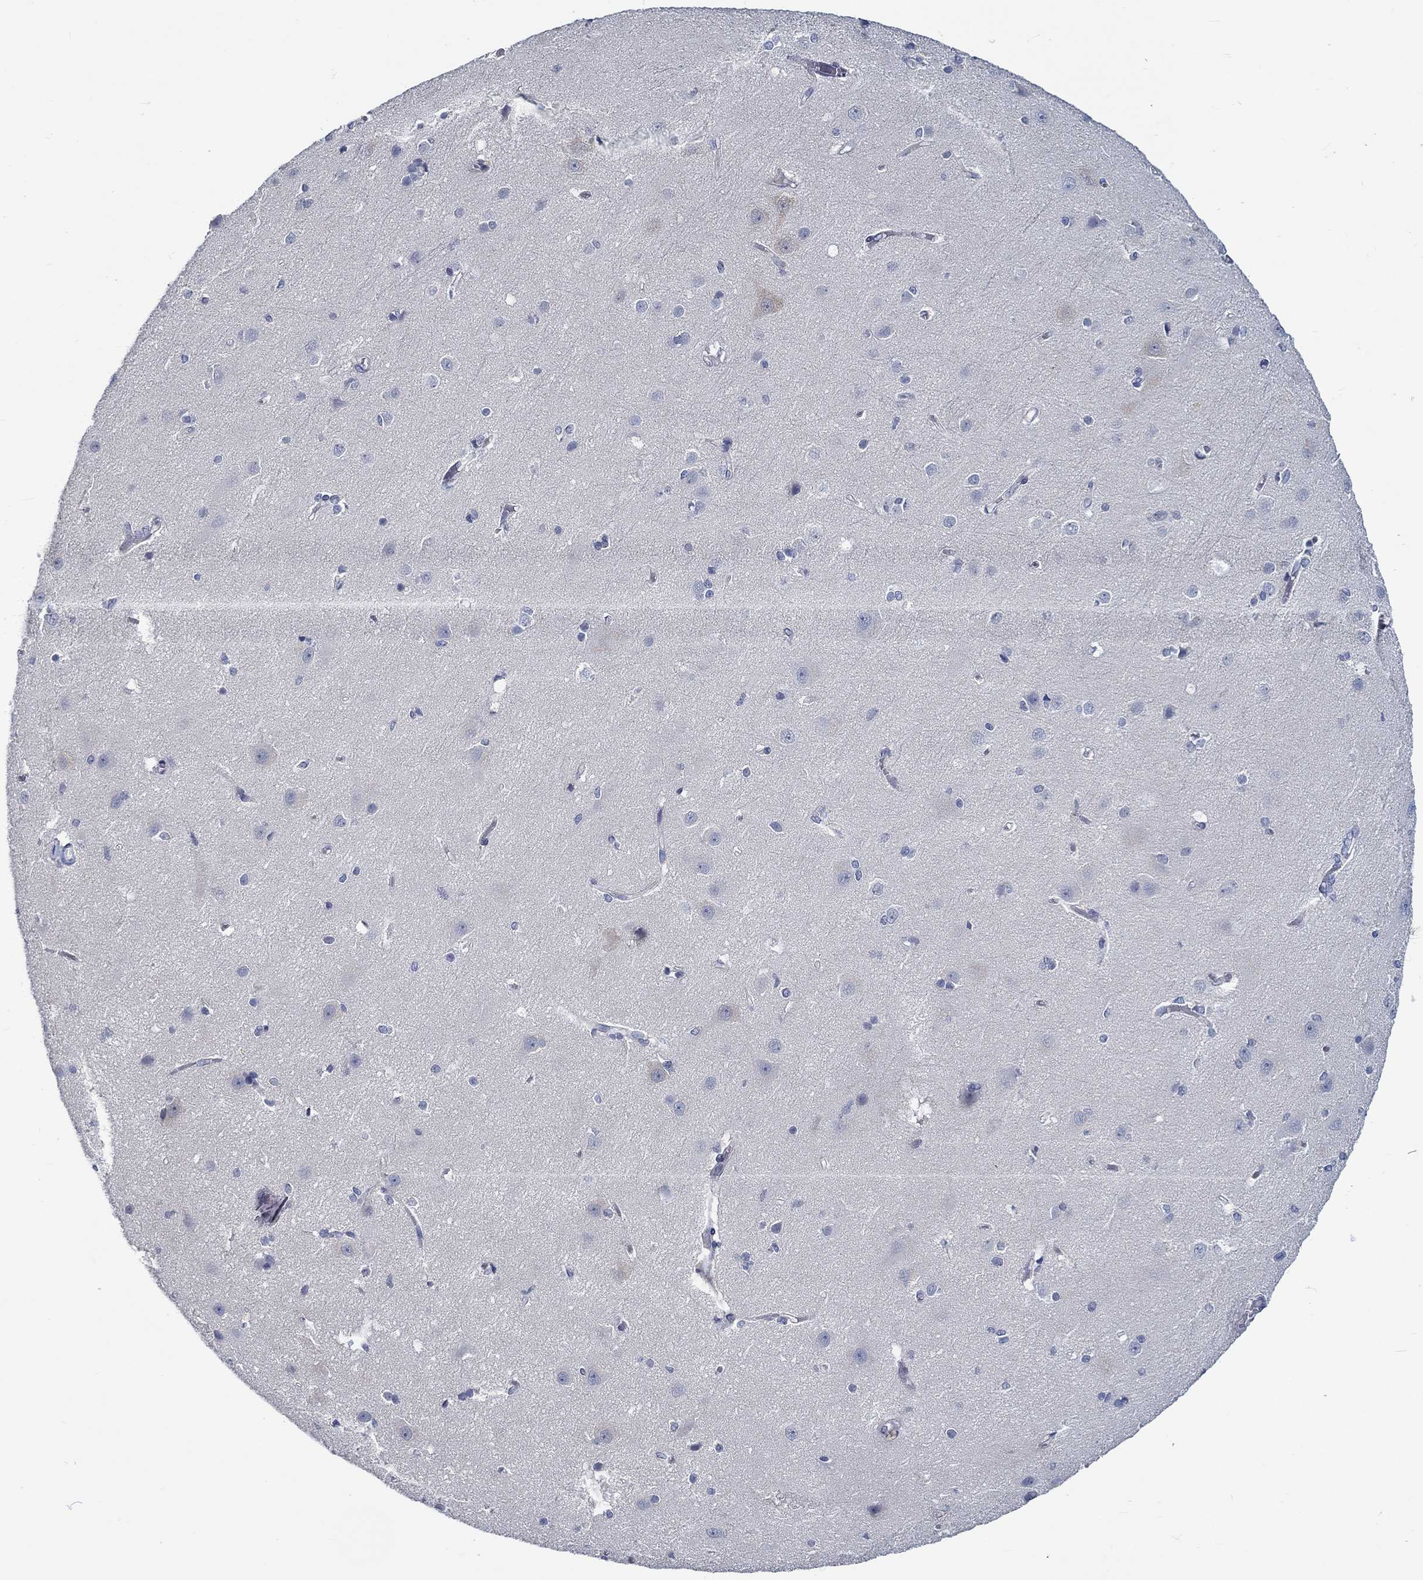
{"staining": {"intensity": "negative", "quantity": "none", "location": "none"}, "tissue": "cerebral cortex", "cell_type": "Endothelial cells", "image_type": "normal", "snomed": [{"axis": "morphology", "description": "Normal tissue, NOS"}, {"axis": "topography", "description": "Cerebral cortex"}], "caption": "Immunohistochemistry (IHC) of unremarkable cerebral cortex shows no staining in endothelial cells. Nuclei are stained in blue.", "gene": "MYBPC1", "patient": {"sex": "male", "age": 37}}